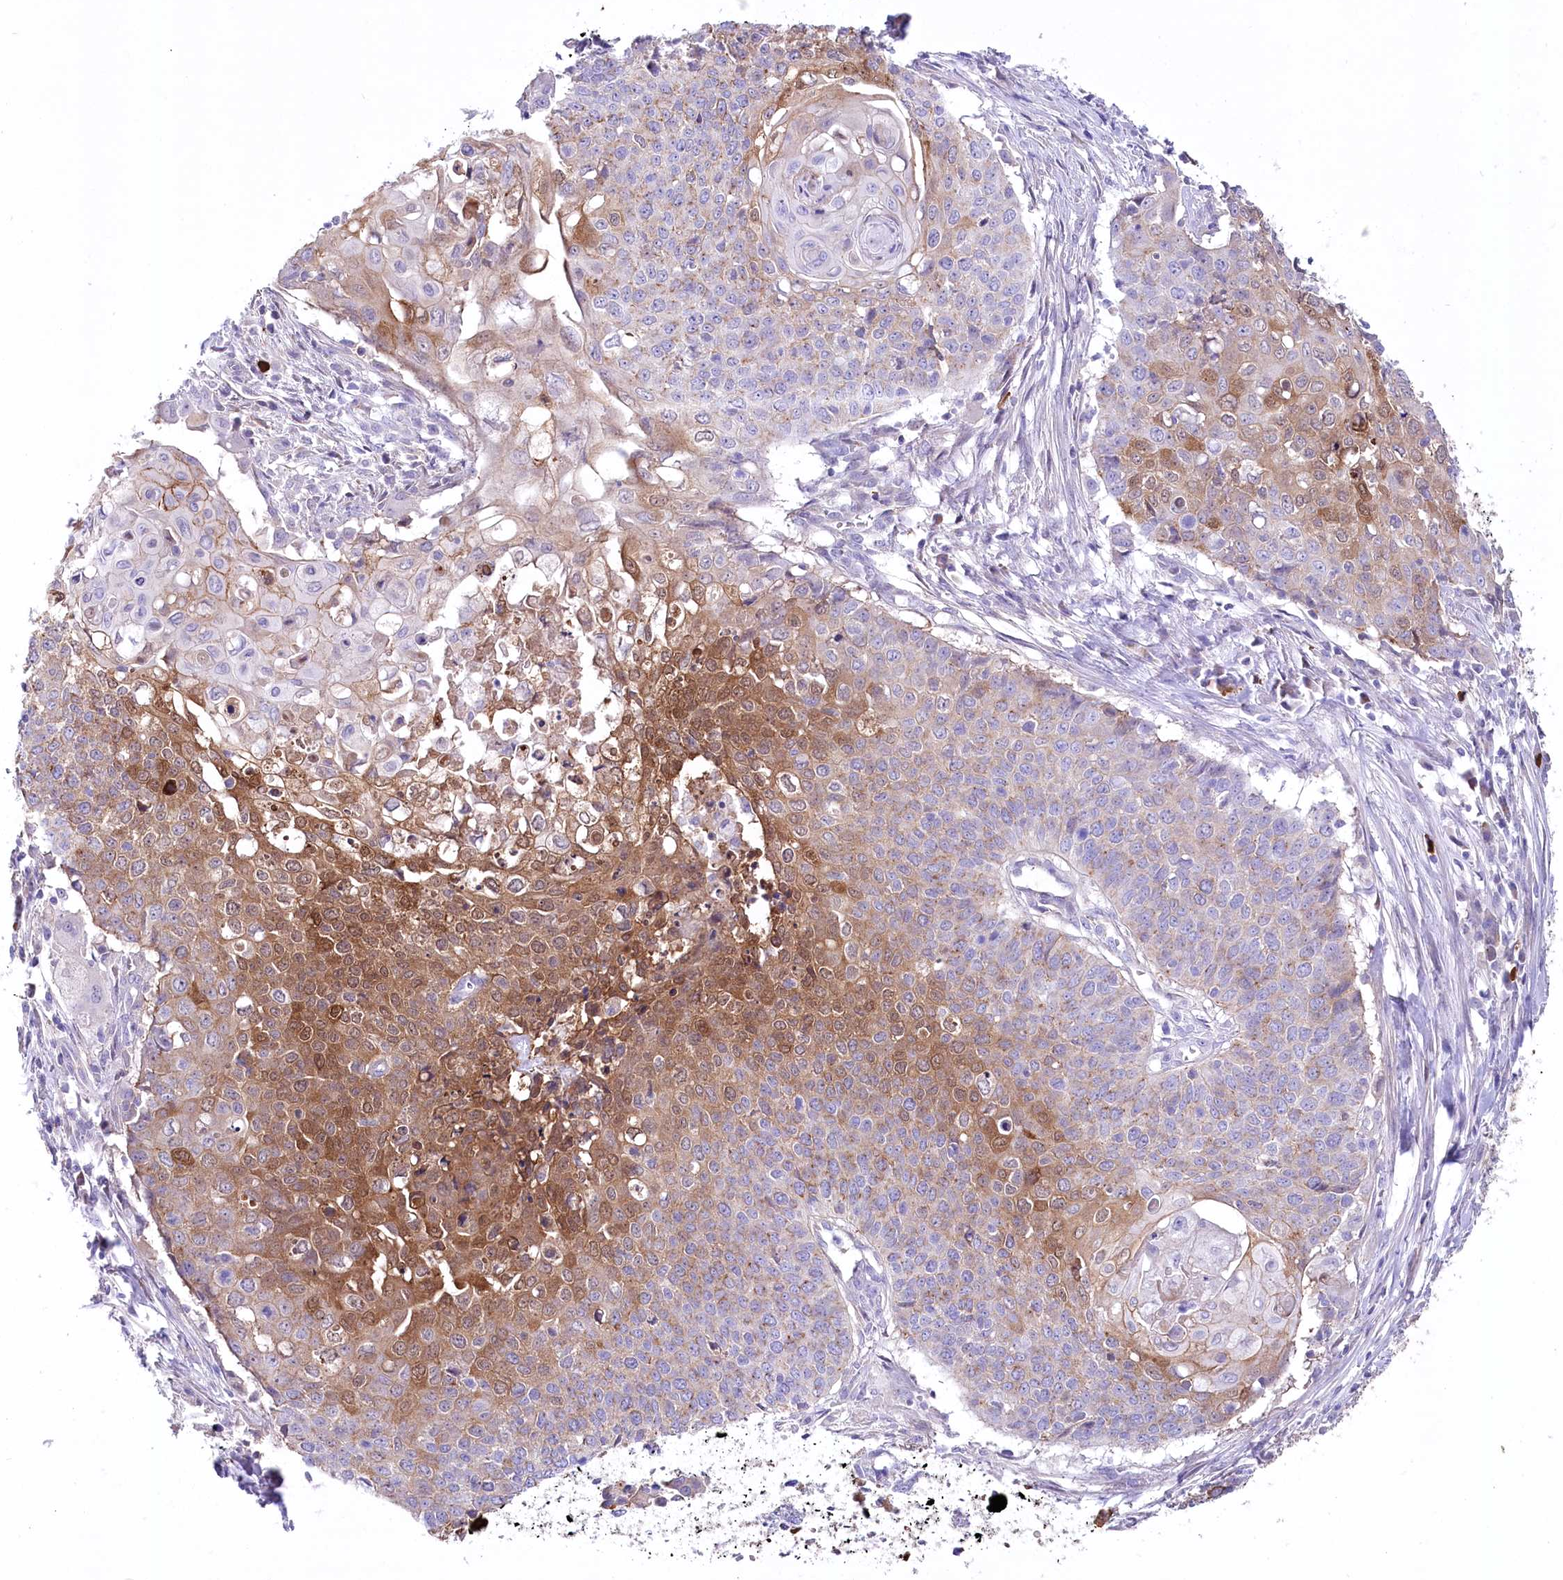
{"staining": {"intensity": "moderate", "quantity": "25%-75%", "location": "cytoplasmic/membranous,nuclear"}, "tissue": "cervical cancer", "cell_type": "Tumor cells", "image_type": "cancer", "snomed": [{"axis": "morphology", "description": "Squamous cell carcinoma, NOS"}, {"axis": "topography", "description": "Cervix"}], "caption": "Protein staining of cervical cancer (squamous cell carcinoma) tissue displays moderate cytoplasmic/membranous and nuclear expression in about 25%-75% of tumor cells. (Stains: DAB (3,3'-diaminobenzidine) in brown, nuclei in blue, Microscopy: brightfield microscopy at high magnification).", "gene": "CEP164", "patient": {"sex": "female", "age": 39}}